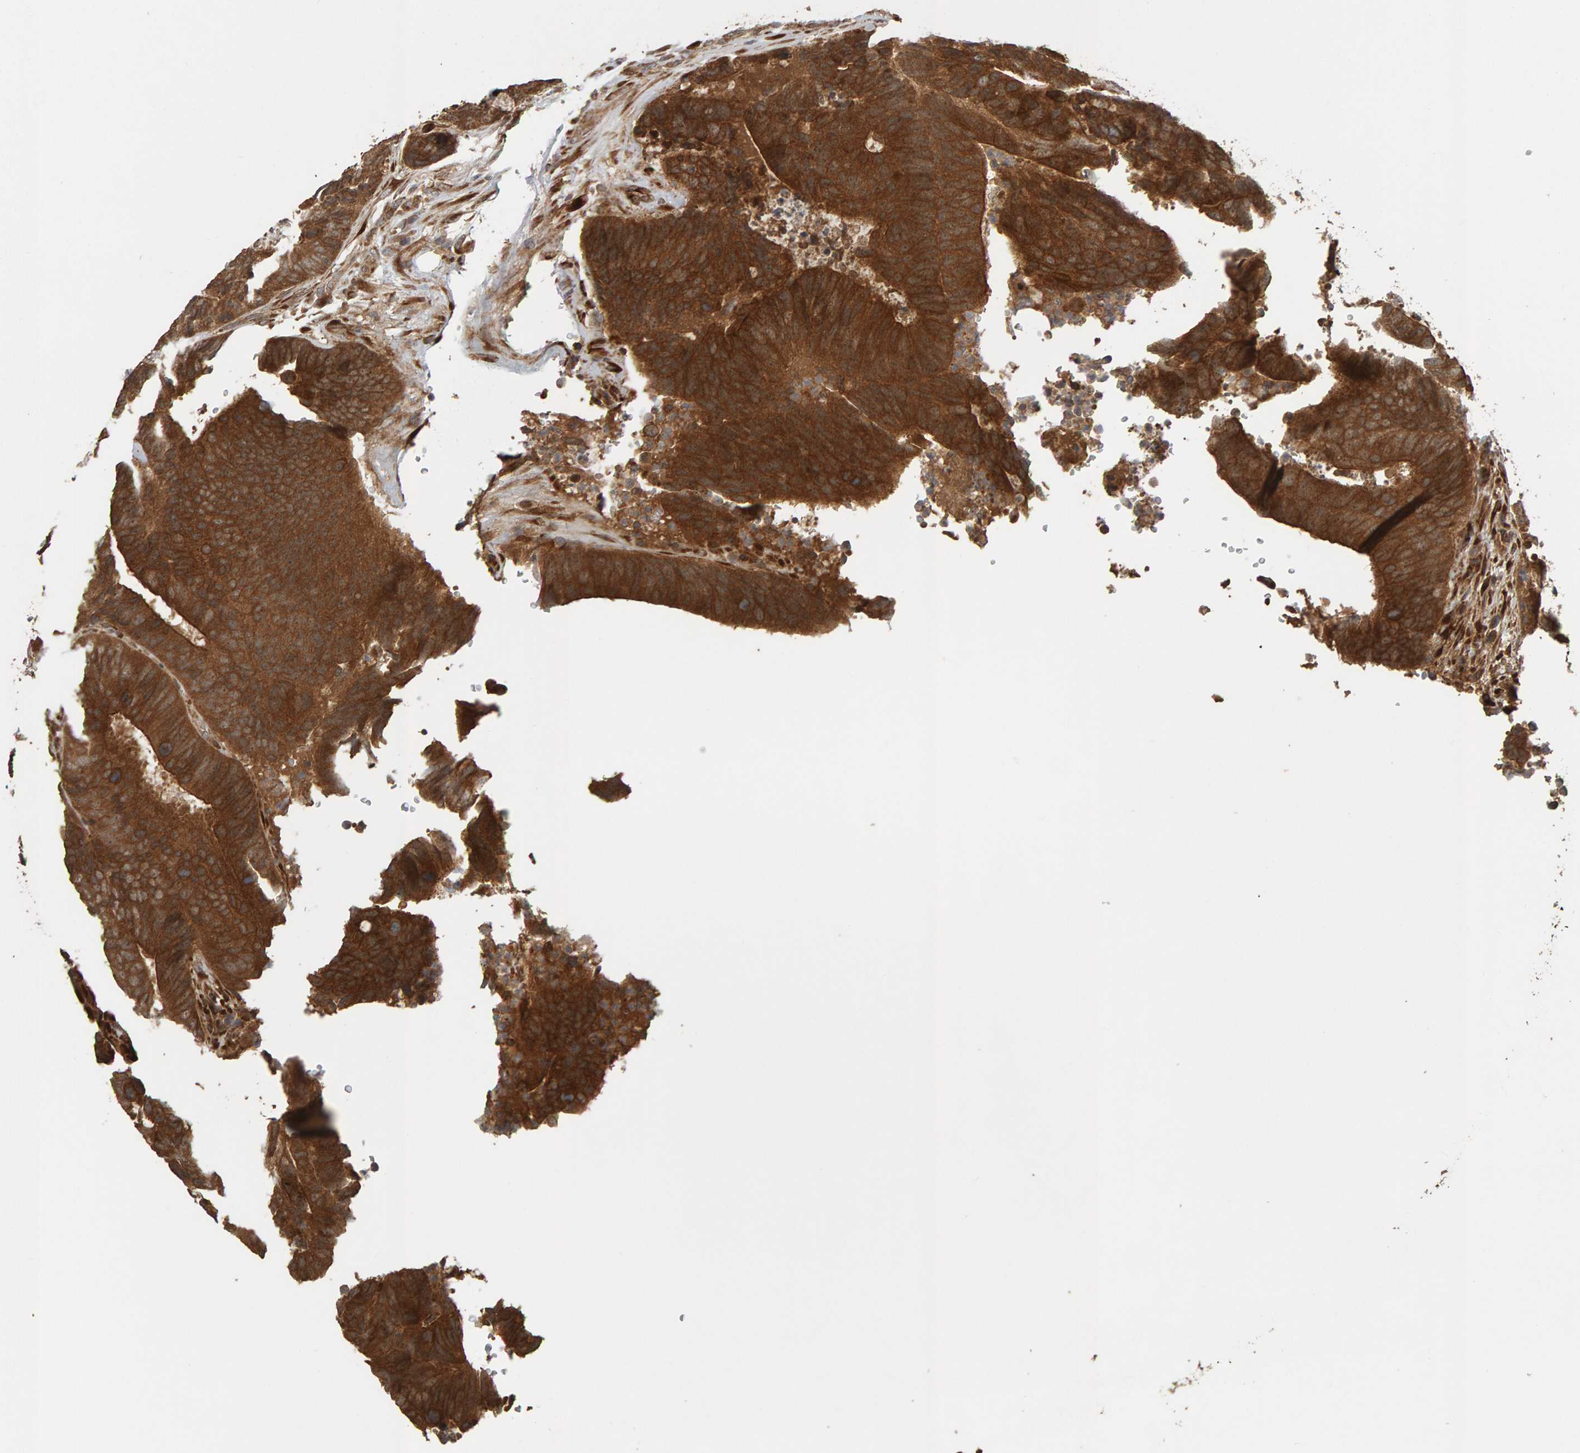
{"staining": {"intensity": "strong", "quantity": ">75%", "location": "cytoplasmic/membranous"}, "tissue": "colorectal cancer", "cell_type": "Tumor cells", "image_type": "cancer", "snomed": [{"axis": "morphology", "description": "Adenocarcinoma, NOS"}, {"axis": "topography", "description": "Colon"}], "caption": "Protein staining by IHC demonstrates strong cytoplasmic/membranous positivity in approximately >75% of tumor cells in adenocarcinoma (colorectal).", "gene": "ZFAND1", "patient": {"sex": "male", "age": 56}}